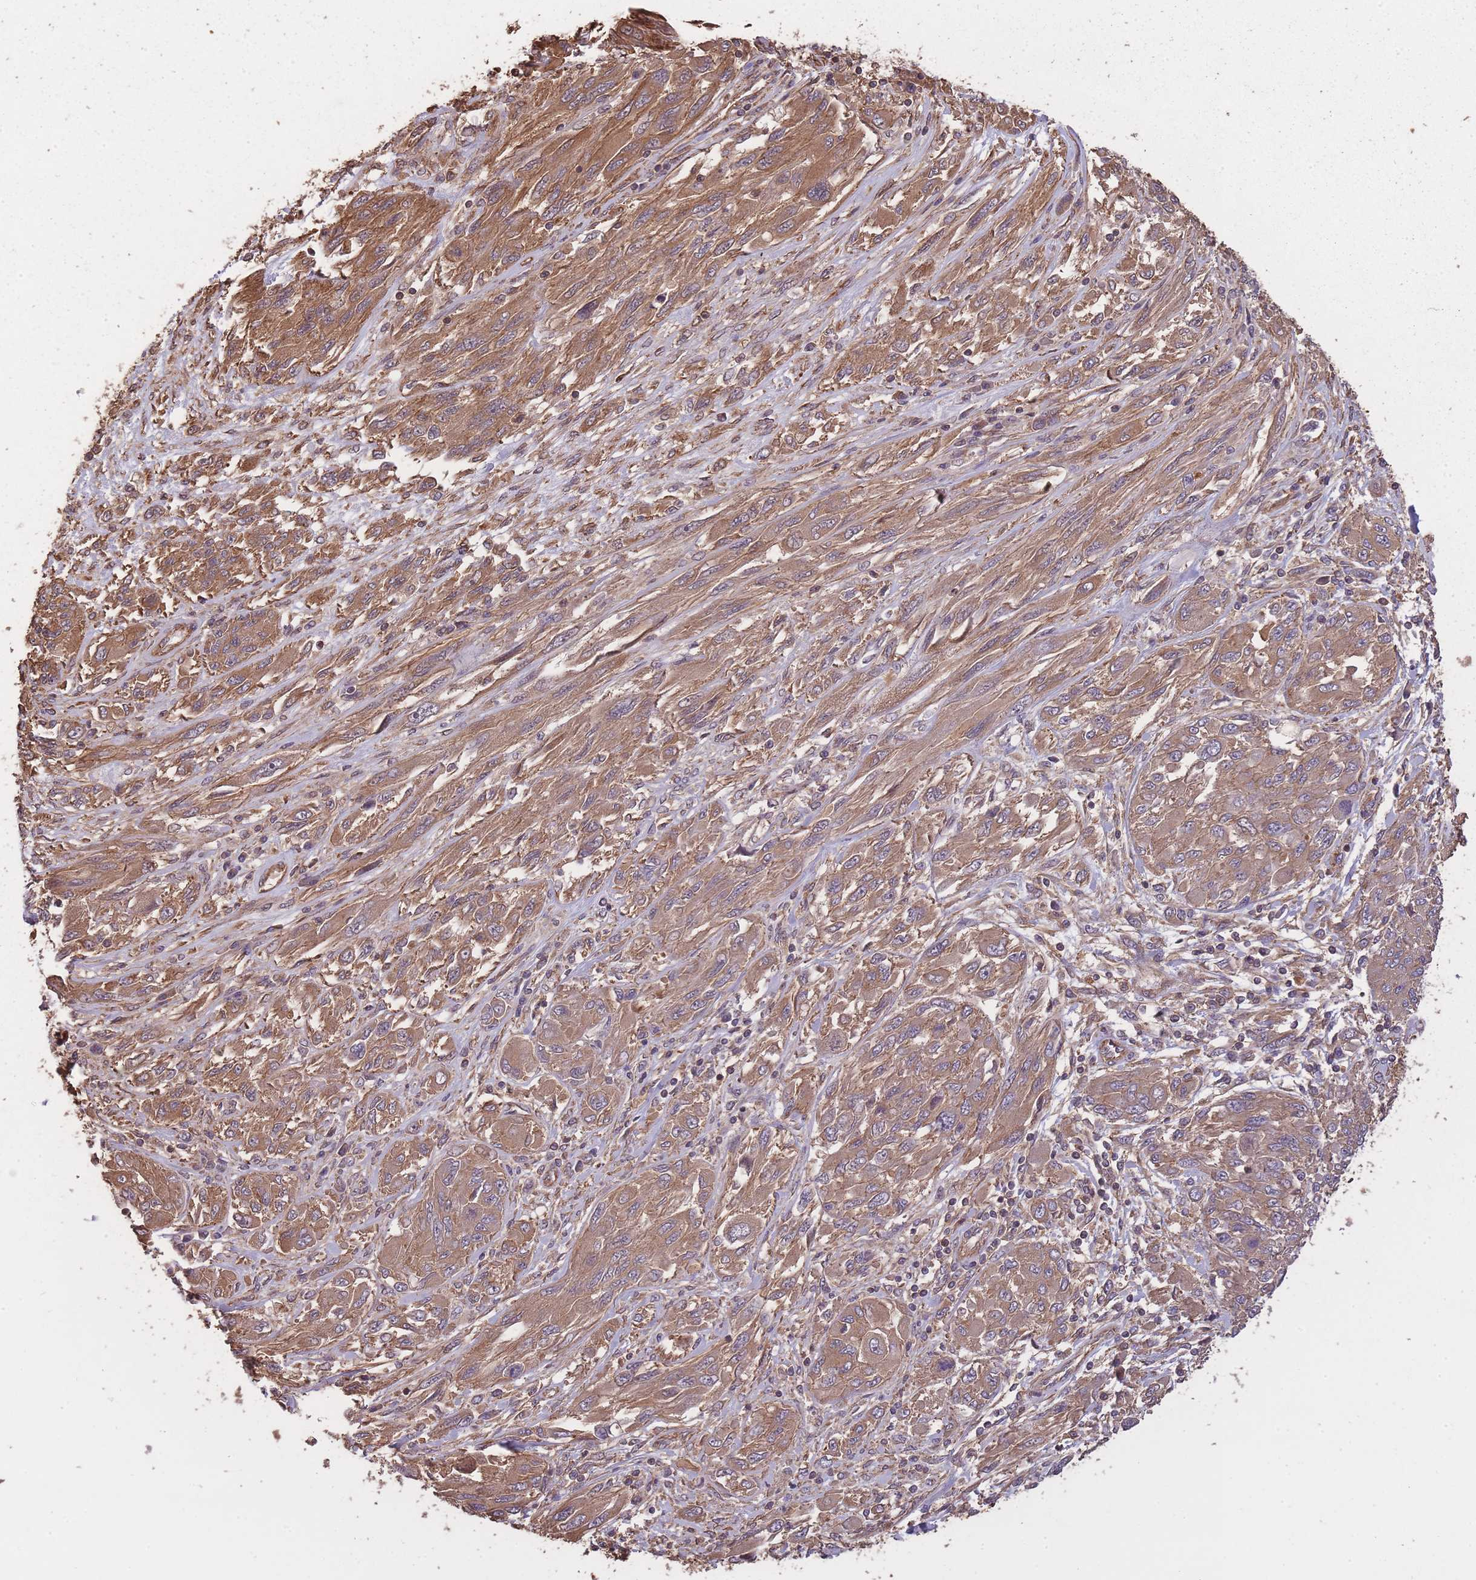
{"staining": {"intensity": "moderate", "quantity": ">75%", "location": "cytoplasmic/membranous"}, "tissue": "melanoma", "cell_type": "Tumor cells", "image_type": "cancer", "snomed": [{"axis": "morphology", "description": "Malignant melanoma, NOS"}, {"axis": "topography", "description": "Skin"}], "caption": "DAB immunohistochemical staining of melanoma demonstrates moderate cytoplasmic/membranous protein staining in approximately >75% of tumor cells. The protein is stained brown, and the nuclei are stained in blue (DAB IHC with brightfield microscopy, high magnification).", "gene": "ARMH3", "patient": {"sex": "female", "age": 91}}